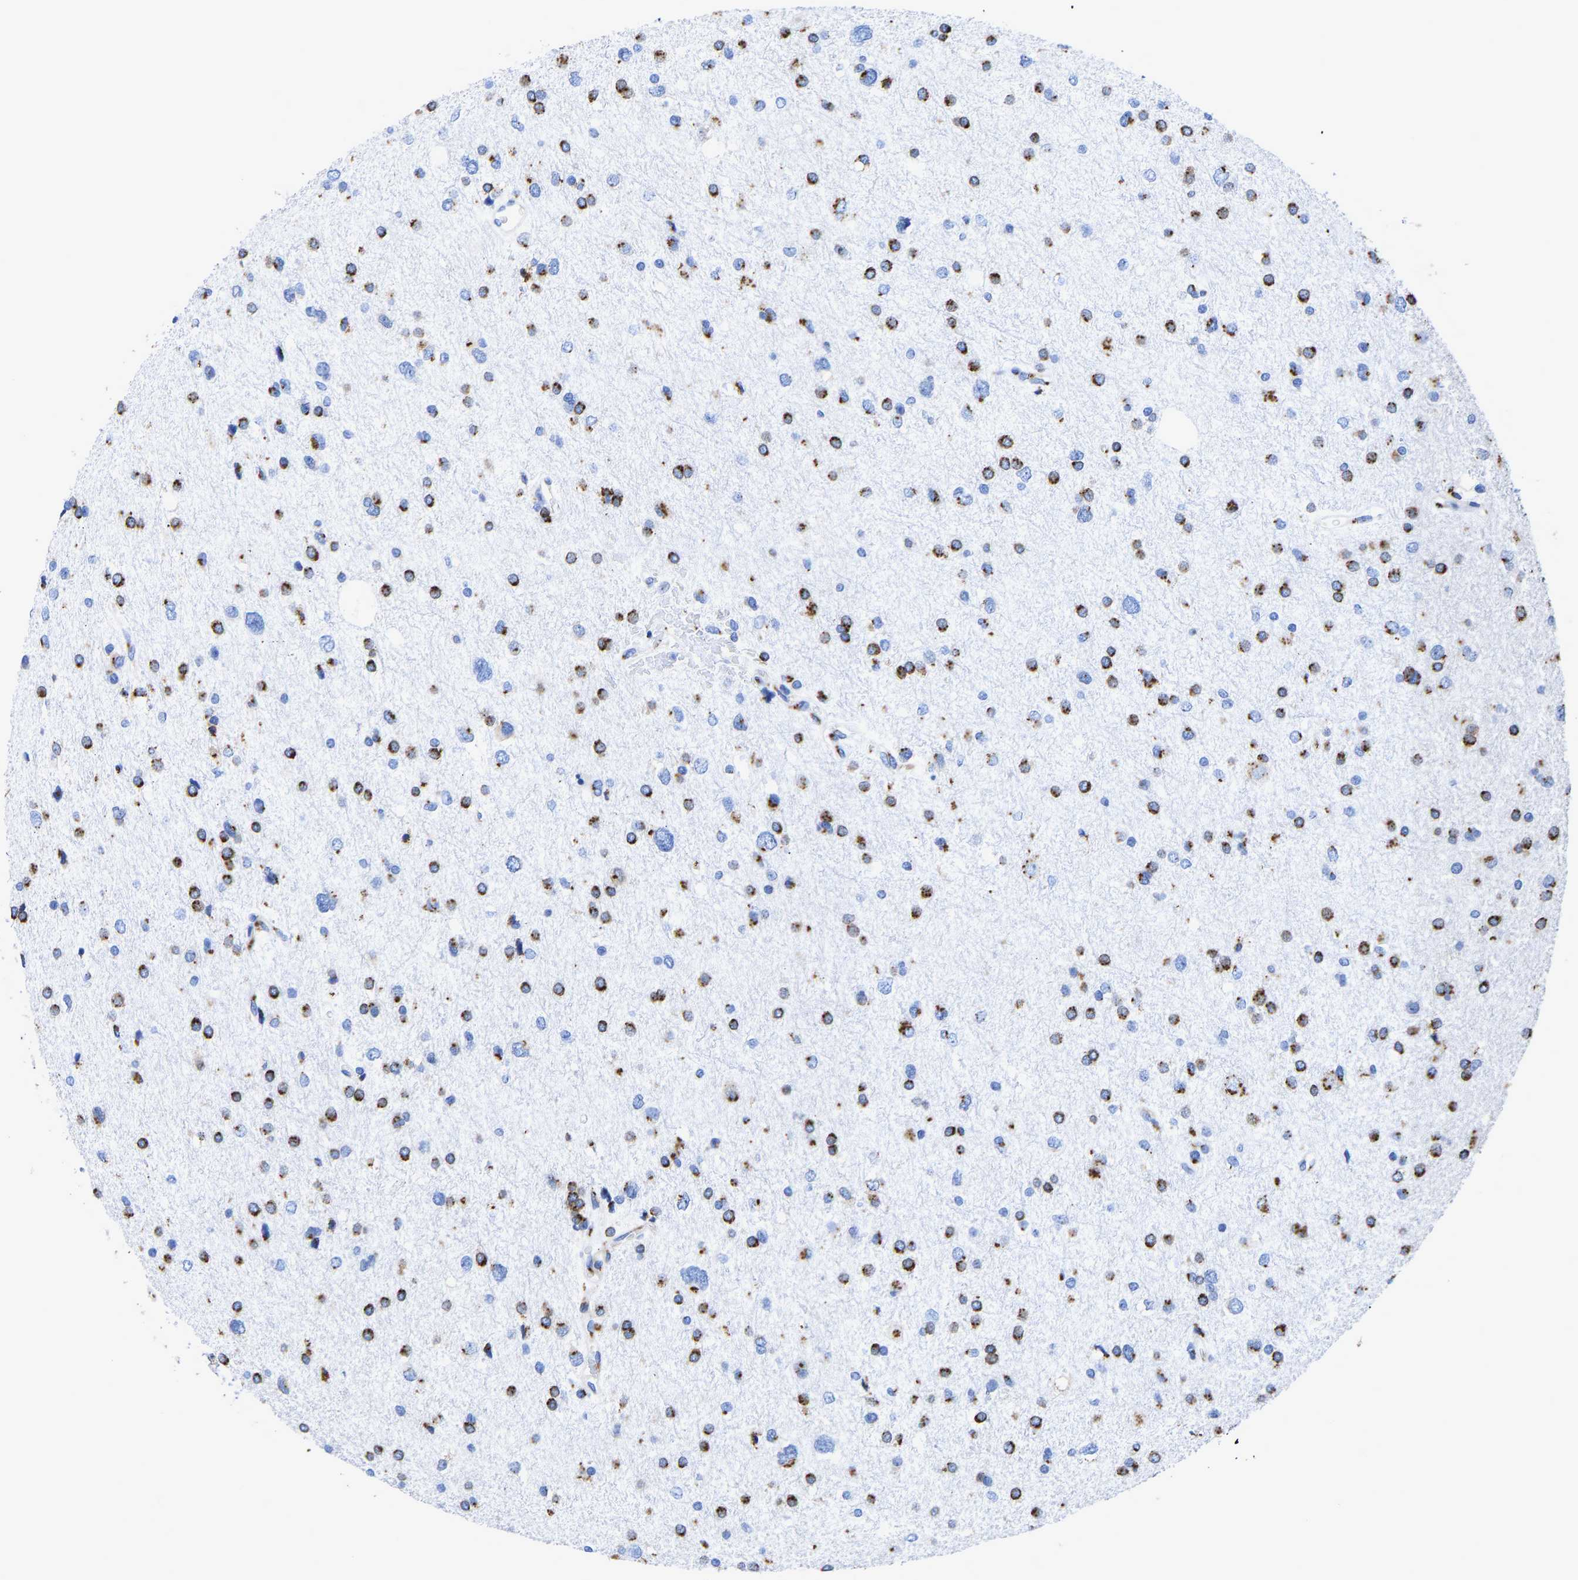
{"staining": {"intensity": "strong", "quantity": "25%-75%", "location": "cytoplasmic/membranous"}, "tissue": "glioma", "cell_type": "Tumor cells", "image_type": "cancer", "snomed": [{"axis": "morphology", "description": "Glioma, malignant, Low grade"}, {"axis": "topography", "description": "Brain"}], "caption": "Low-grade glioma (malignant) tissue demonstrates strong cytoplasmic/membranous expression in approximately 25%-75% of tumor cells, visualized by immunohistochemistry.", "gene": "TMEM87A", "patient": {"sex": "female", "age": 37}}